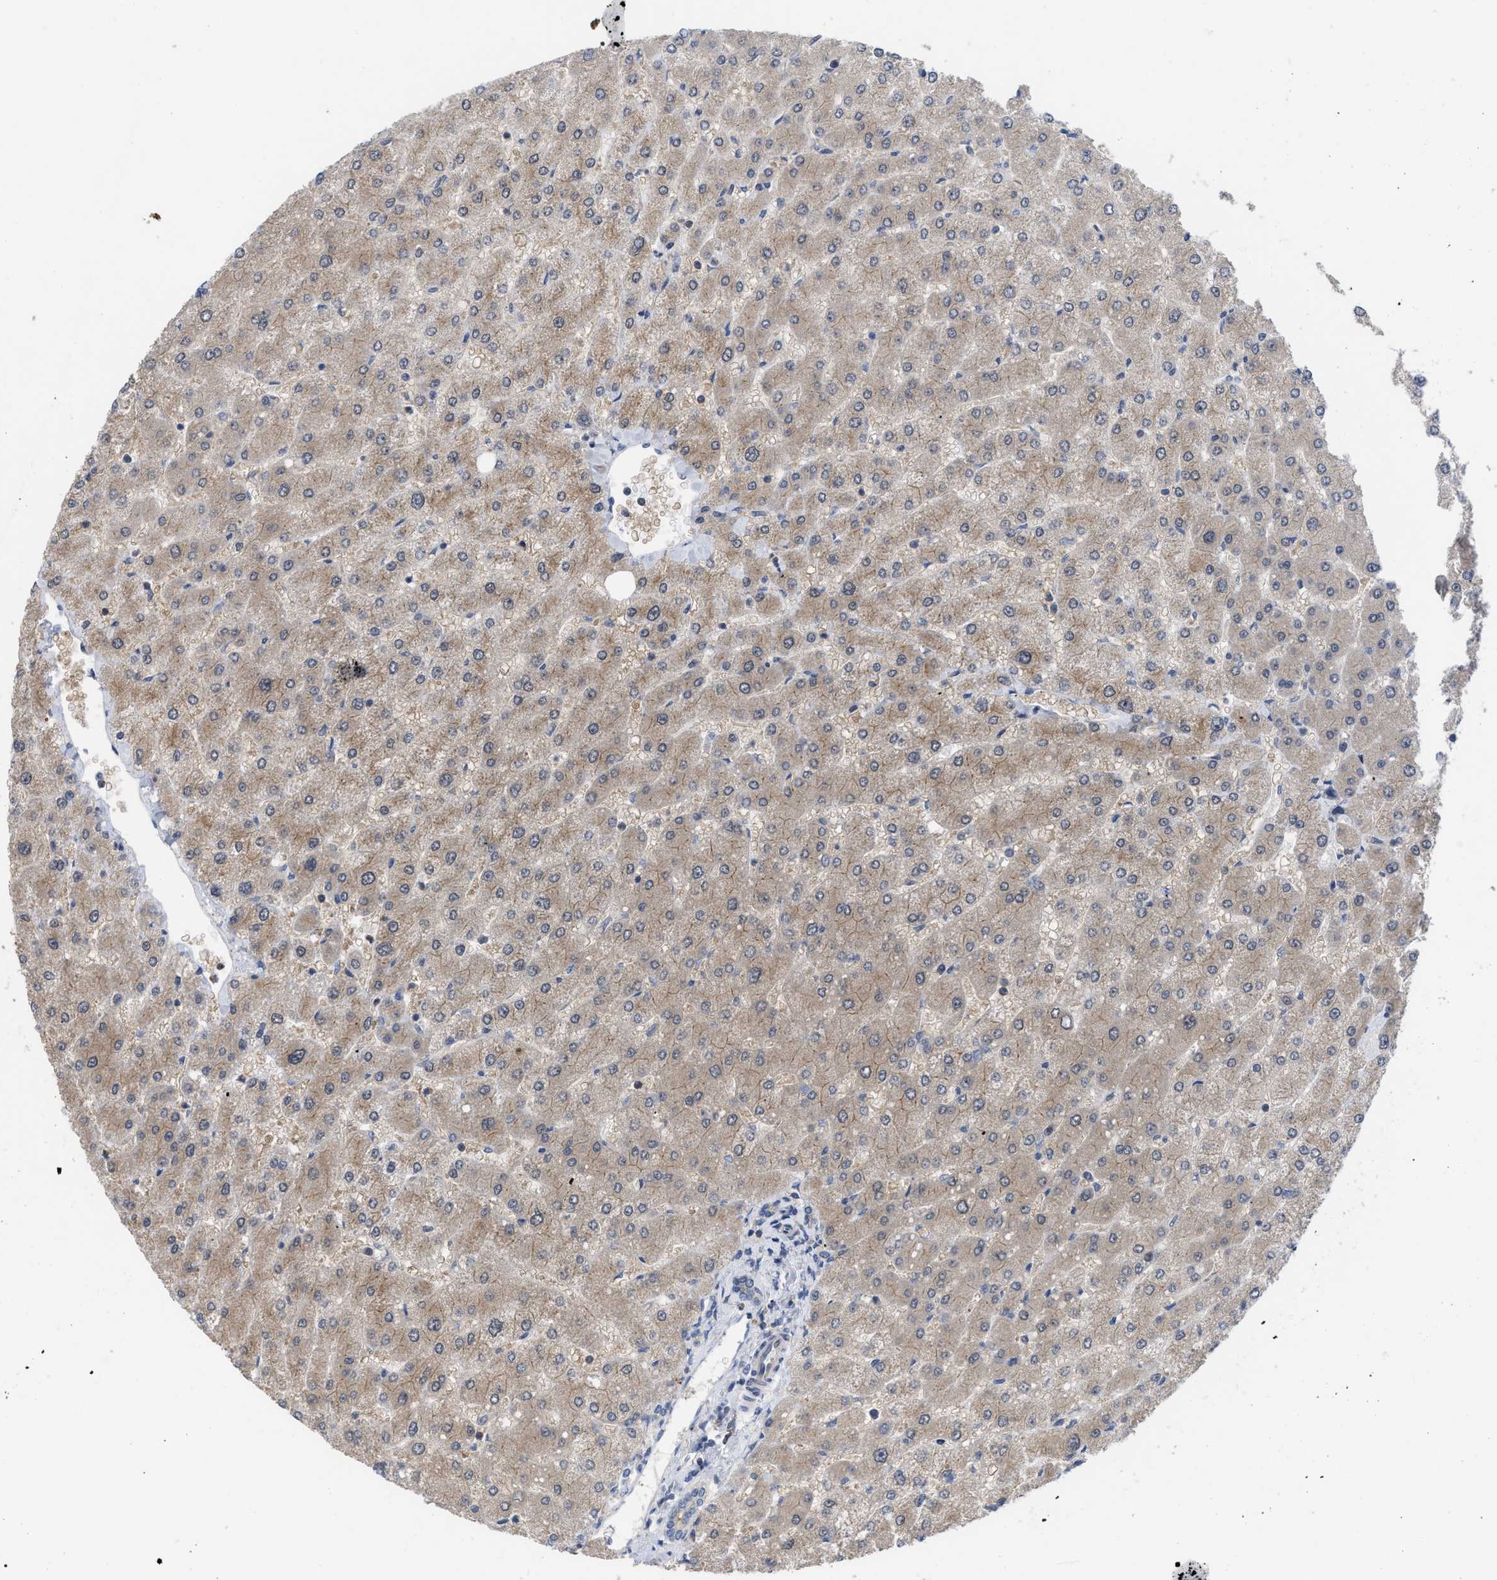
{"staining": {"intensity": "negative", "quantity": "none", "location": "none"}, "tissue": "liver", "cell_type": "Cholangiocytes", "image_type": "normal", "snomed": [{"axis": "morphology", "description": "Normal tissue, NOS"}, {"axis": "topography", "description": "Liver"}], "caption": "Immunohistochemistry (IHC) of benign liver demonstrates no staining in cholangiocytes.", "gene": "LDAF1", "patient": {"sex": "male", "age": 55}}